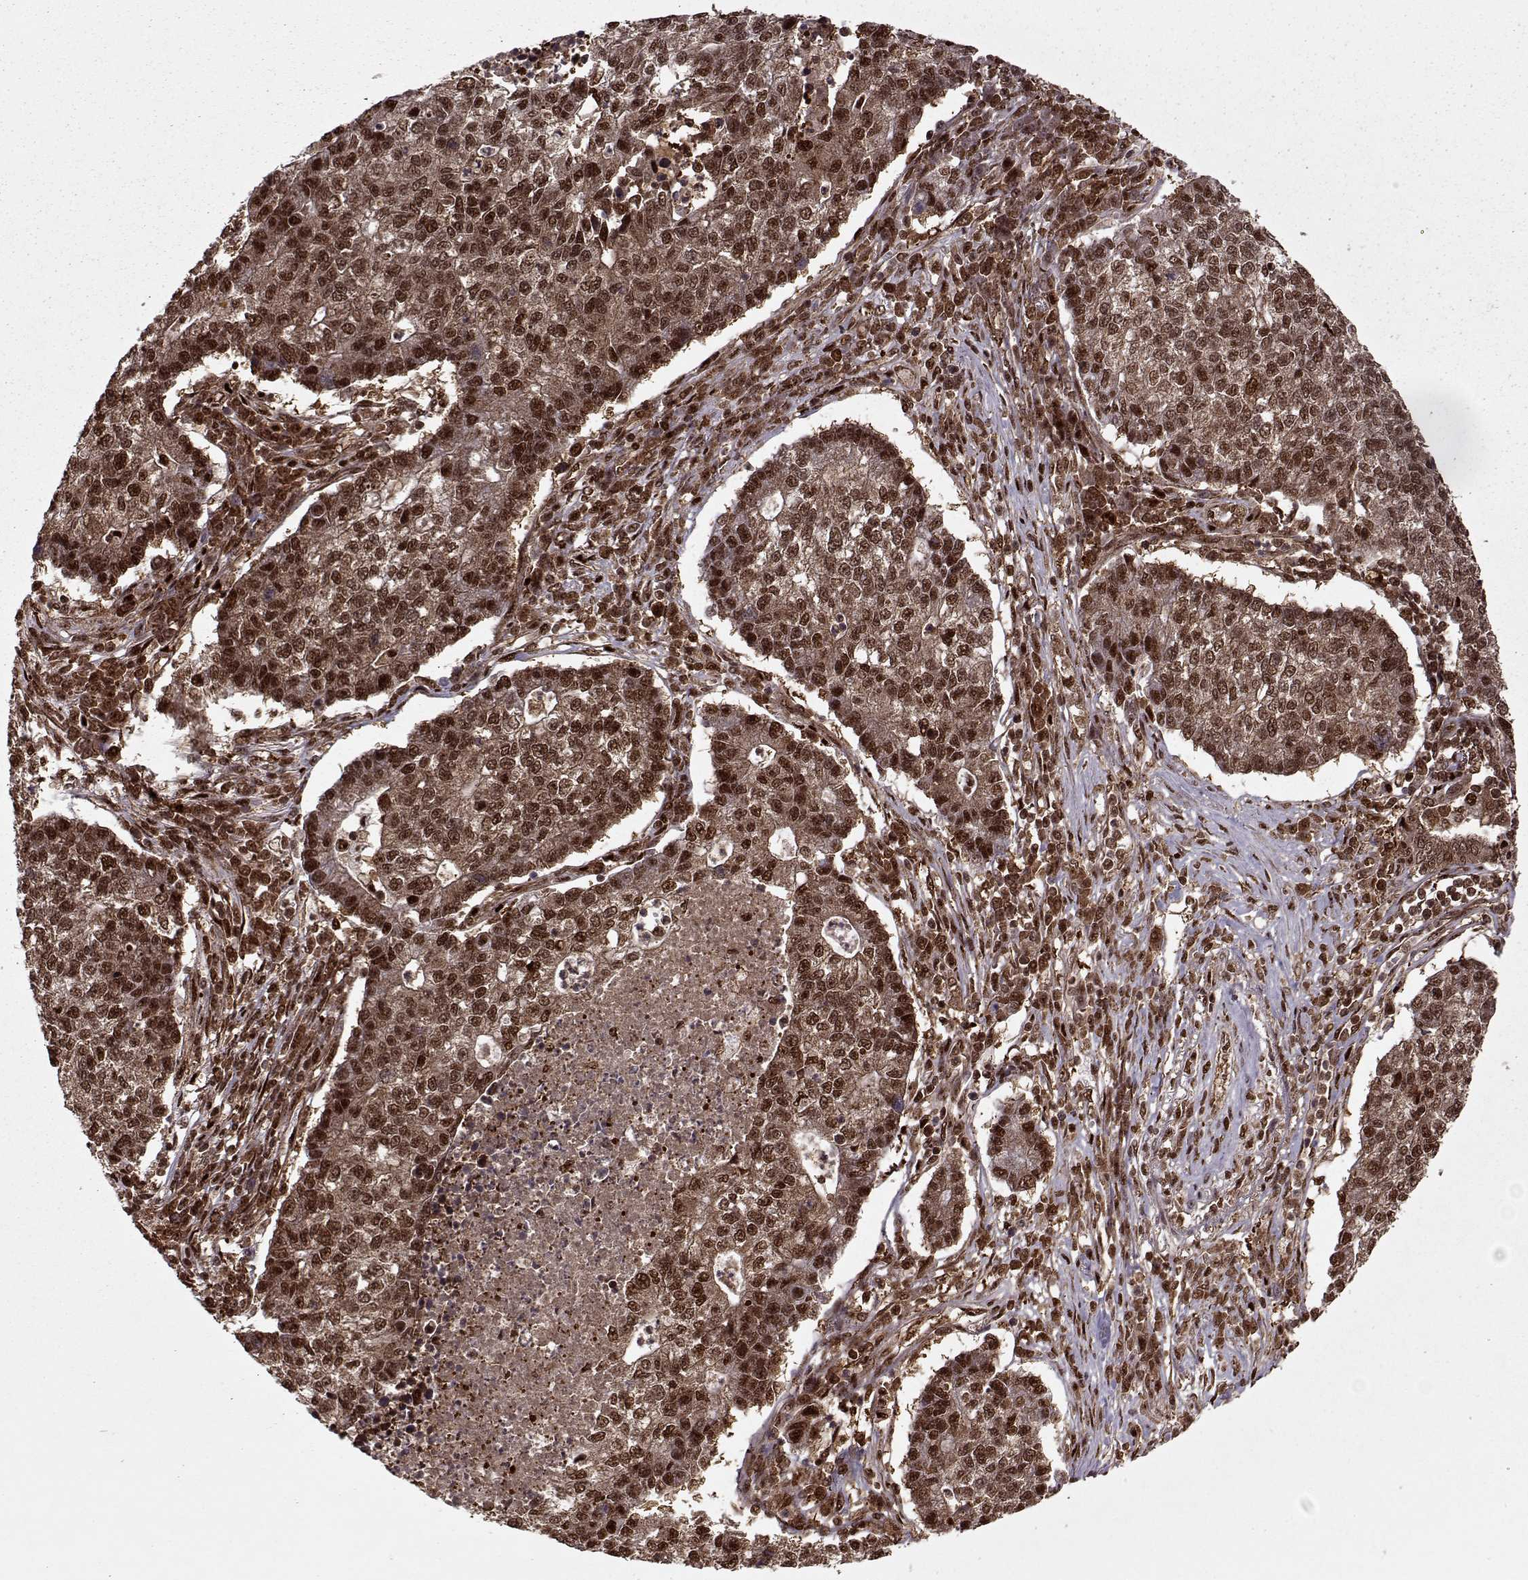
{"staining": {"intensity": "strong", "quantity": ">75%", "location": "cytoplasmic/membranous,nuclear"}, "tissue": "lung cancer", "cell_type": "Tumor cells", "image_type": "cancer", "snomed": [{"axis": "morphology", "description": "Adenocarcinoma, NOS"}, {"axis": "topography", "description": "Lung"}], "caption": "Immunohistochemistry photomicrograph of neoplastic tissue: lung adenocarcinoma stained using immunohistochemistry displays high levels of strong protein expression localized specifically in the cytoplasmic/membranous and nuclear of tumor cells, appearing as a cytoplasmic/membranous and nuclear brown color.", "gene": "PSMA7", "patient": {"sex": "male", "age": 57}}